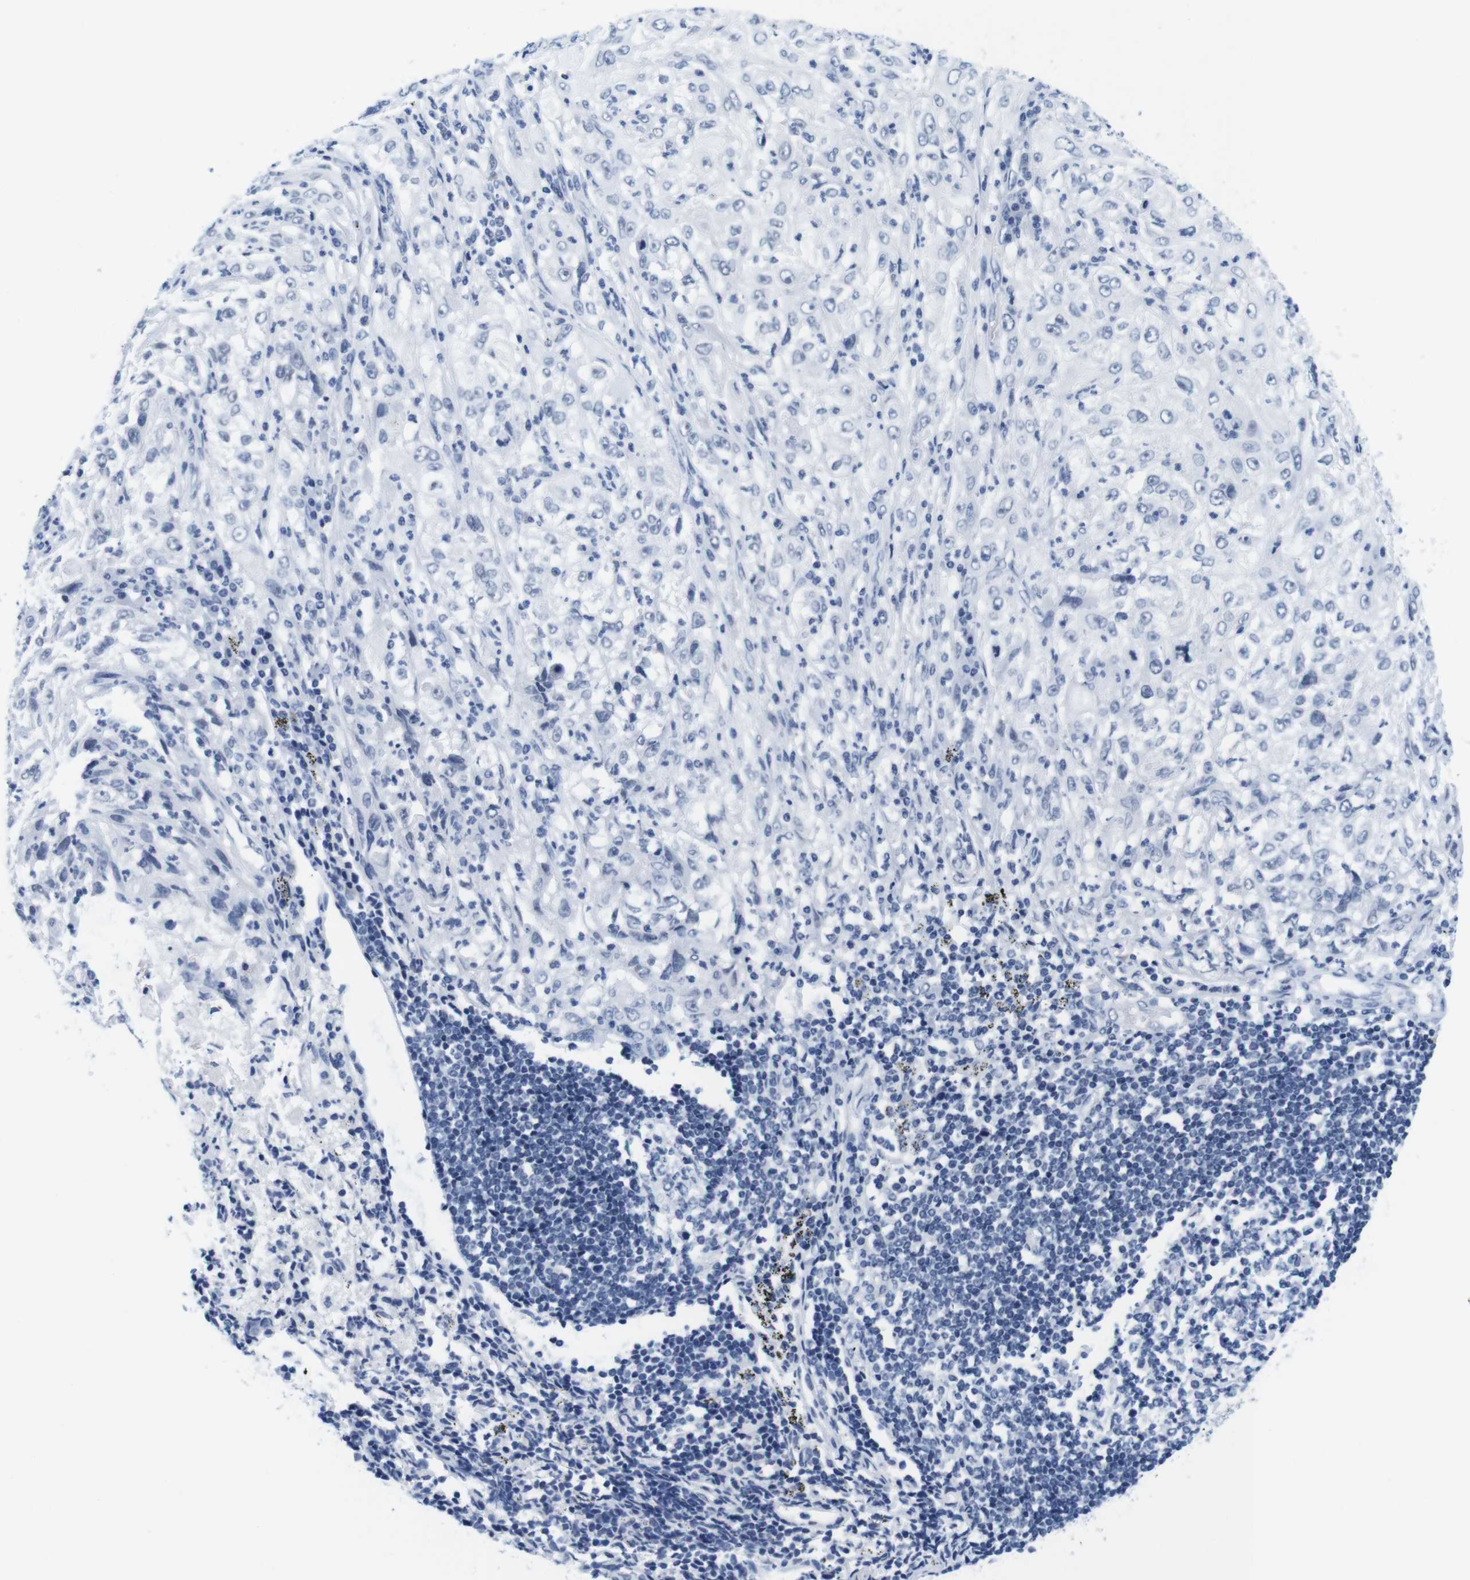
{"staining": {"intensity": "moderate", "quantity": "<25%", "location": "nuclear"}, "tissue": "lung cancer", "cell_type": "Tumor cells", "image_type": "cancer", "snomed": [{"axis": "morphology", "description": "Inflammation, NOS"}, {"axis": "morphology", "description": "Squamous cell carcinoma, NOS"}, {"axis": "topography", "description": "Lymph node"}, {"axis": "topography", "description": "Soft tissue"}, {"axis": "topography", "description": "Lung"}], "caption": "This histopathology image shows lung cancer (squamous cell carcinoma) stained with immunohistochemistry (IHC) to label a protein in brown. The nuclear of tumor cells show moderate positivity for the protein. Nuclei are counter-stained blue.", "gene": "IFI16", "patient": {"sex": "male", "age": 66}}